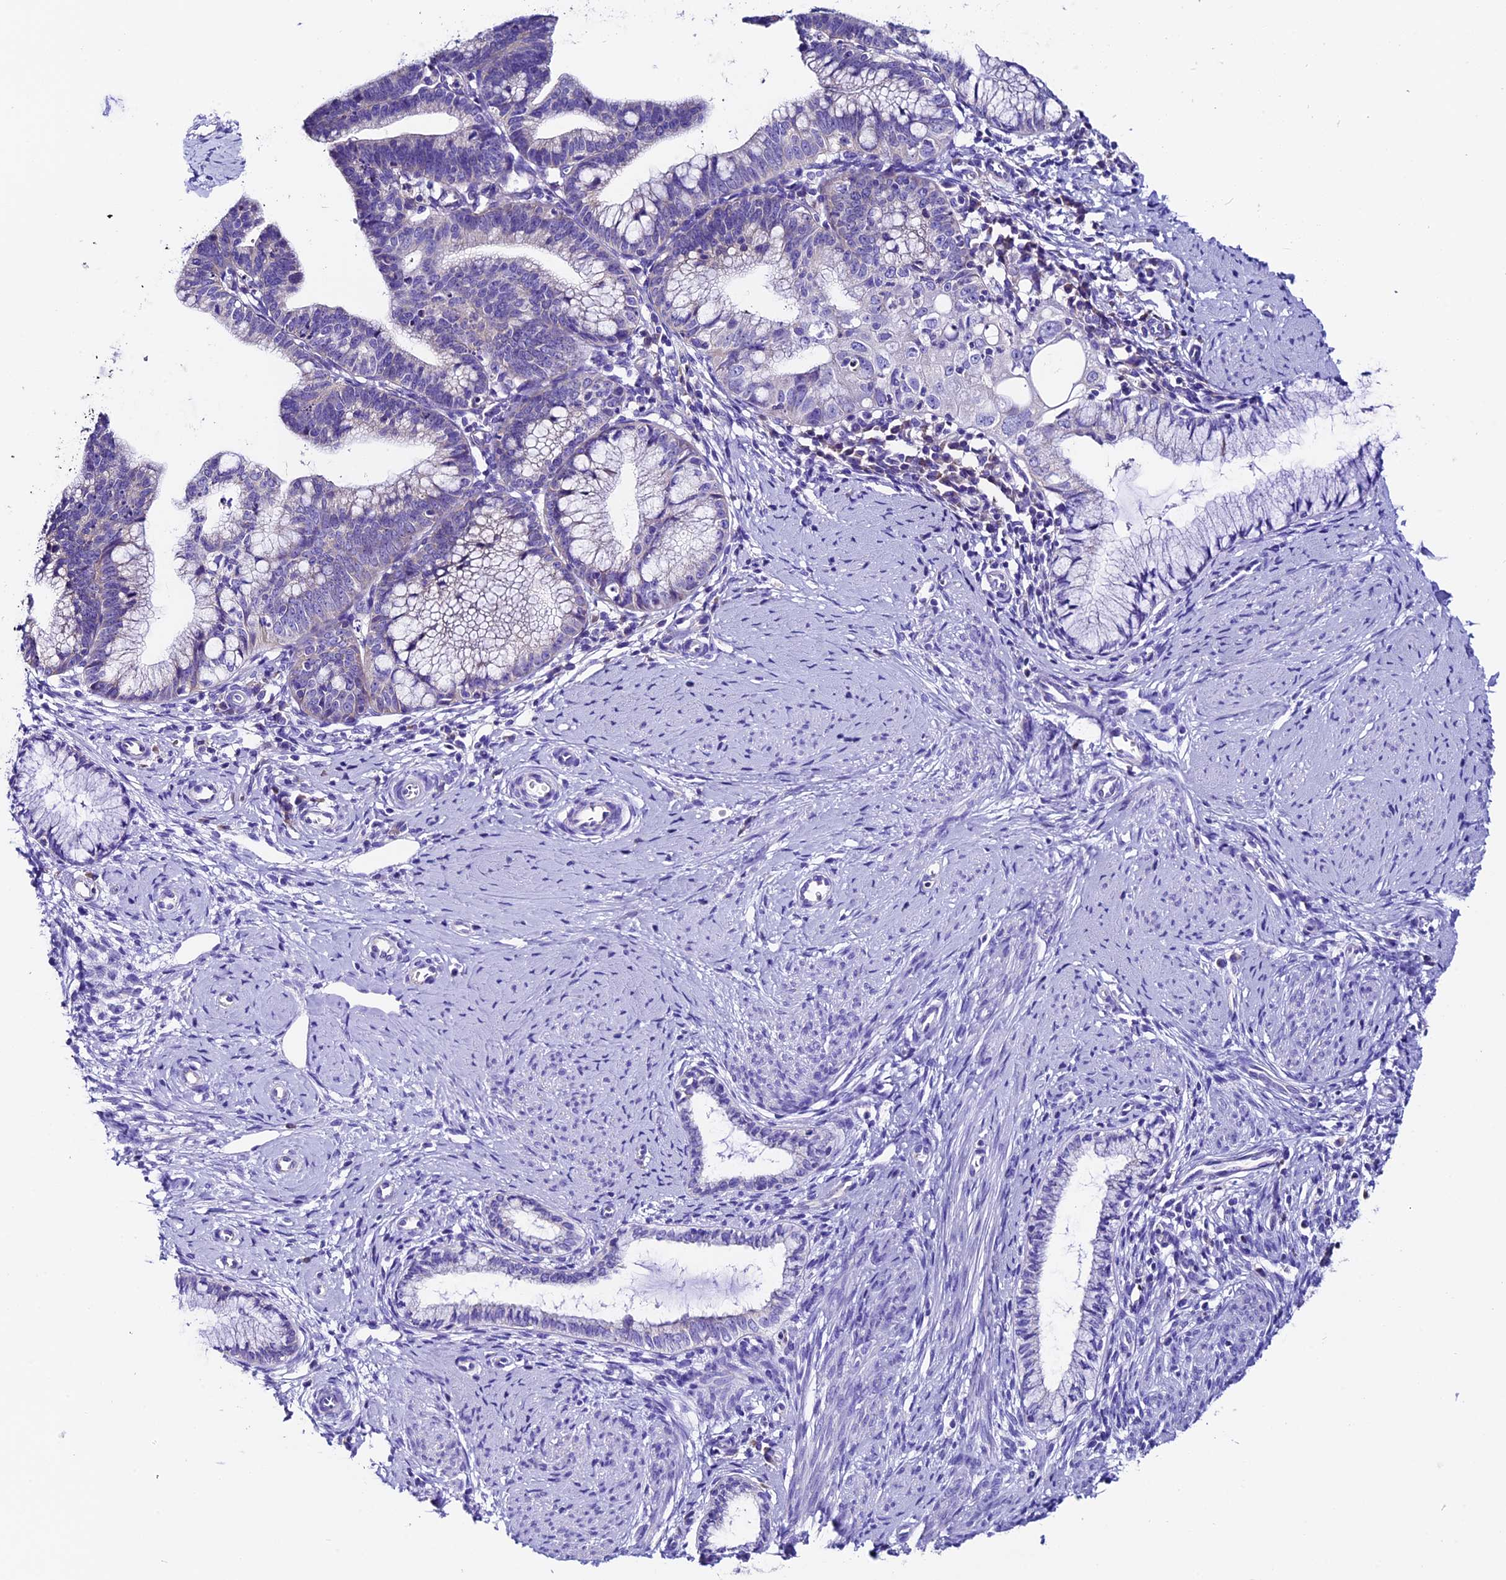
{"staining": {"intensity": "negative", "quantity": "none", "location": "none"}, "tissue": "cervical cancer", "cell_type": "Tumor cells", "image_type": "cancer", "snomed": [{"axis": "morphology", "description": "Adenocarcinoma, NOS"}, {"axis": "topography", "description": "Cervix"}], "caption": "A high-resolution photomicrograph shows IHC staining of cervical cancer (adenocarcinoma), which exhibits no significant expression in tumor cells. The staining is performed using DAB (3,3'-diaminobenzidine) brown chromogen with nuclei counter-stained in using hematoxylin.", "gene": "COMTD1", "patient": {"sex": "female", "age": 36}}